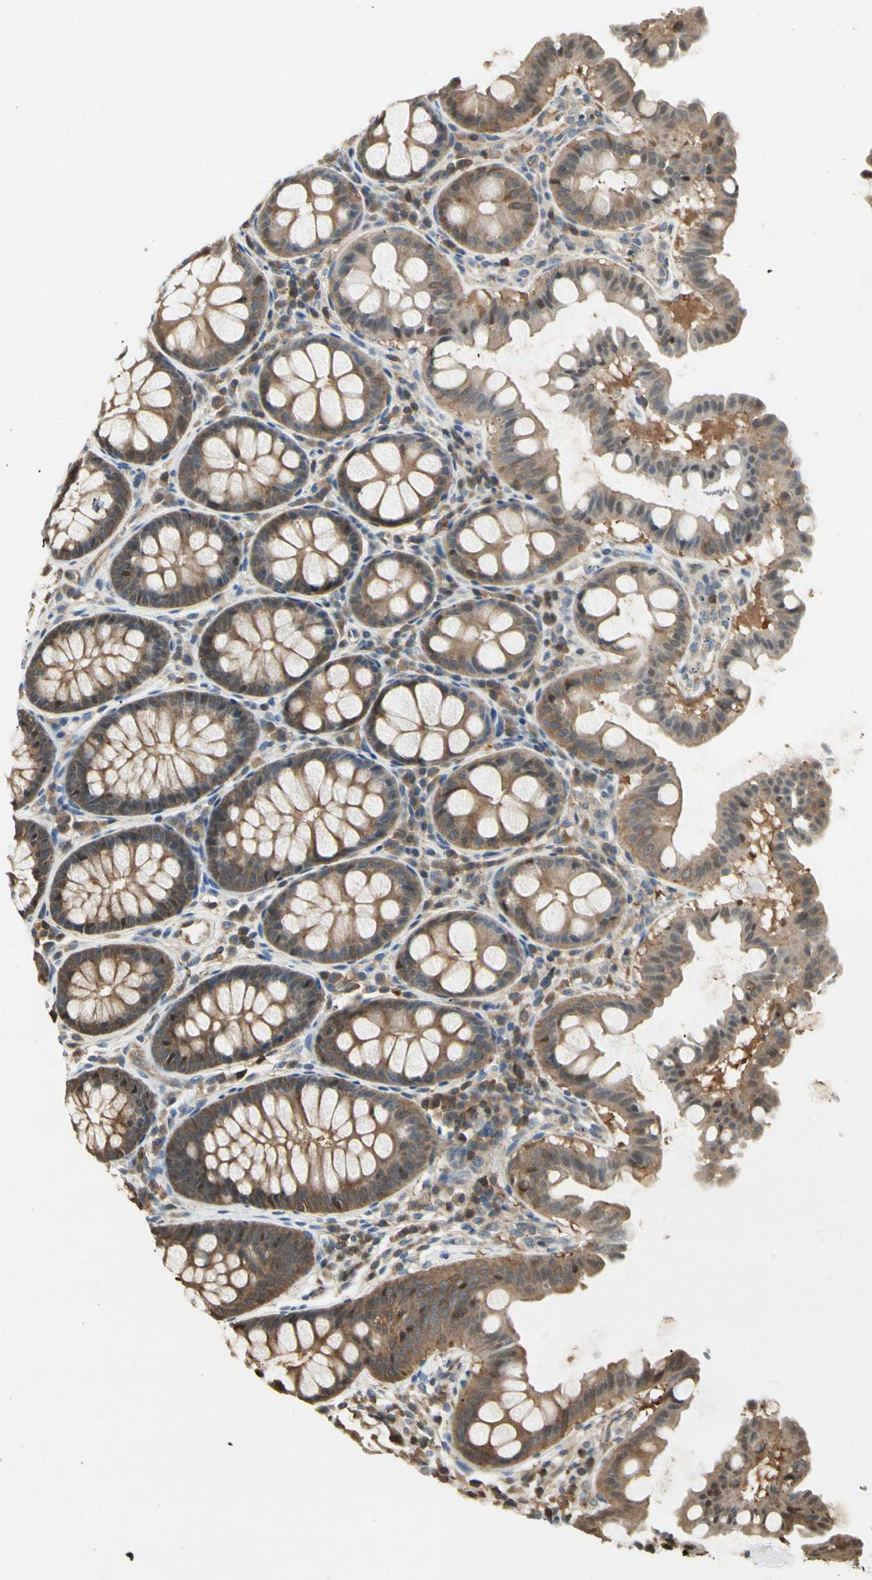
{"staining": {"intensity": "weak", "quantity": ">75%", "location": "cytoplasmic/membranous"}, "tissue": "colon", "cell_type": "Endothelial cells", "image_type": "normal", "snomed": [{"axis": "morphology", "description": "Normal tissue, NOS"}, {"axis": "topography", "description": "Colon"}], "caption": "Immunohistochemistry staining of unremarkable colon, which demonstrates low levels of weak cytoplasmic/membranous expression in approximately >75% of endothelial cells indicating weak cytoplasmic/membranous protein expression. The staining was performed using DAB (brown) for protein detection and nuclei were counterstained in hematoxylin (blue).", "gene": "YWHAB", "patient": {"sex": "female", "age": 61}}